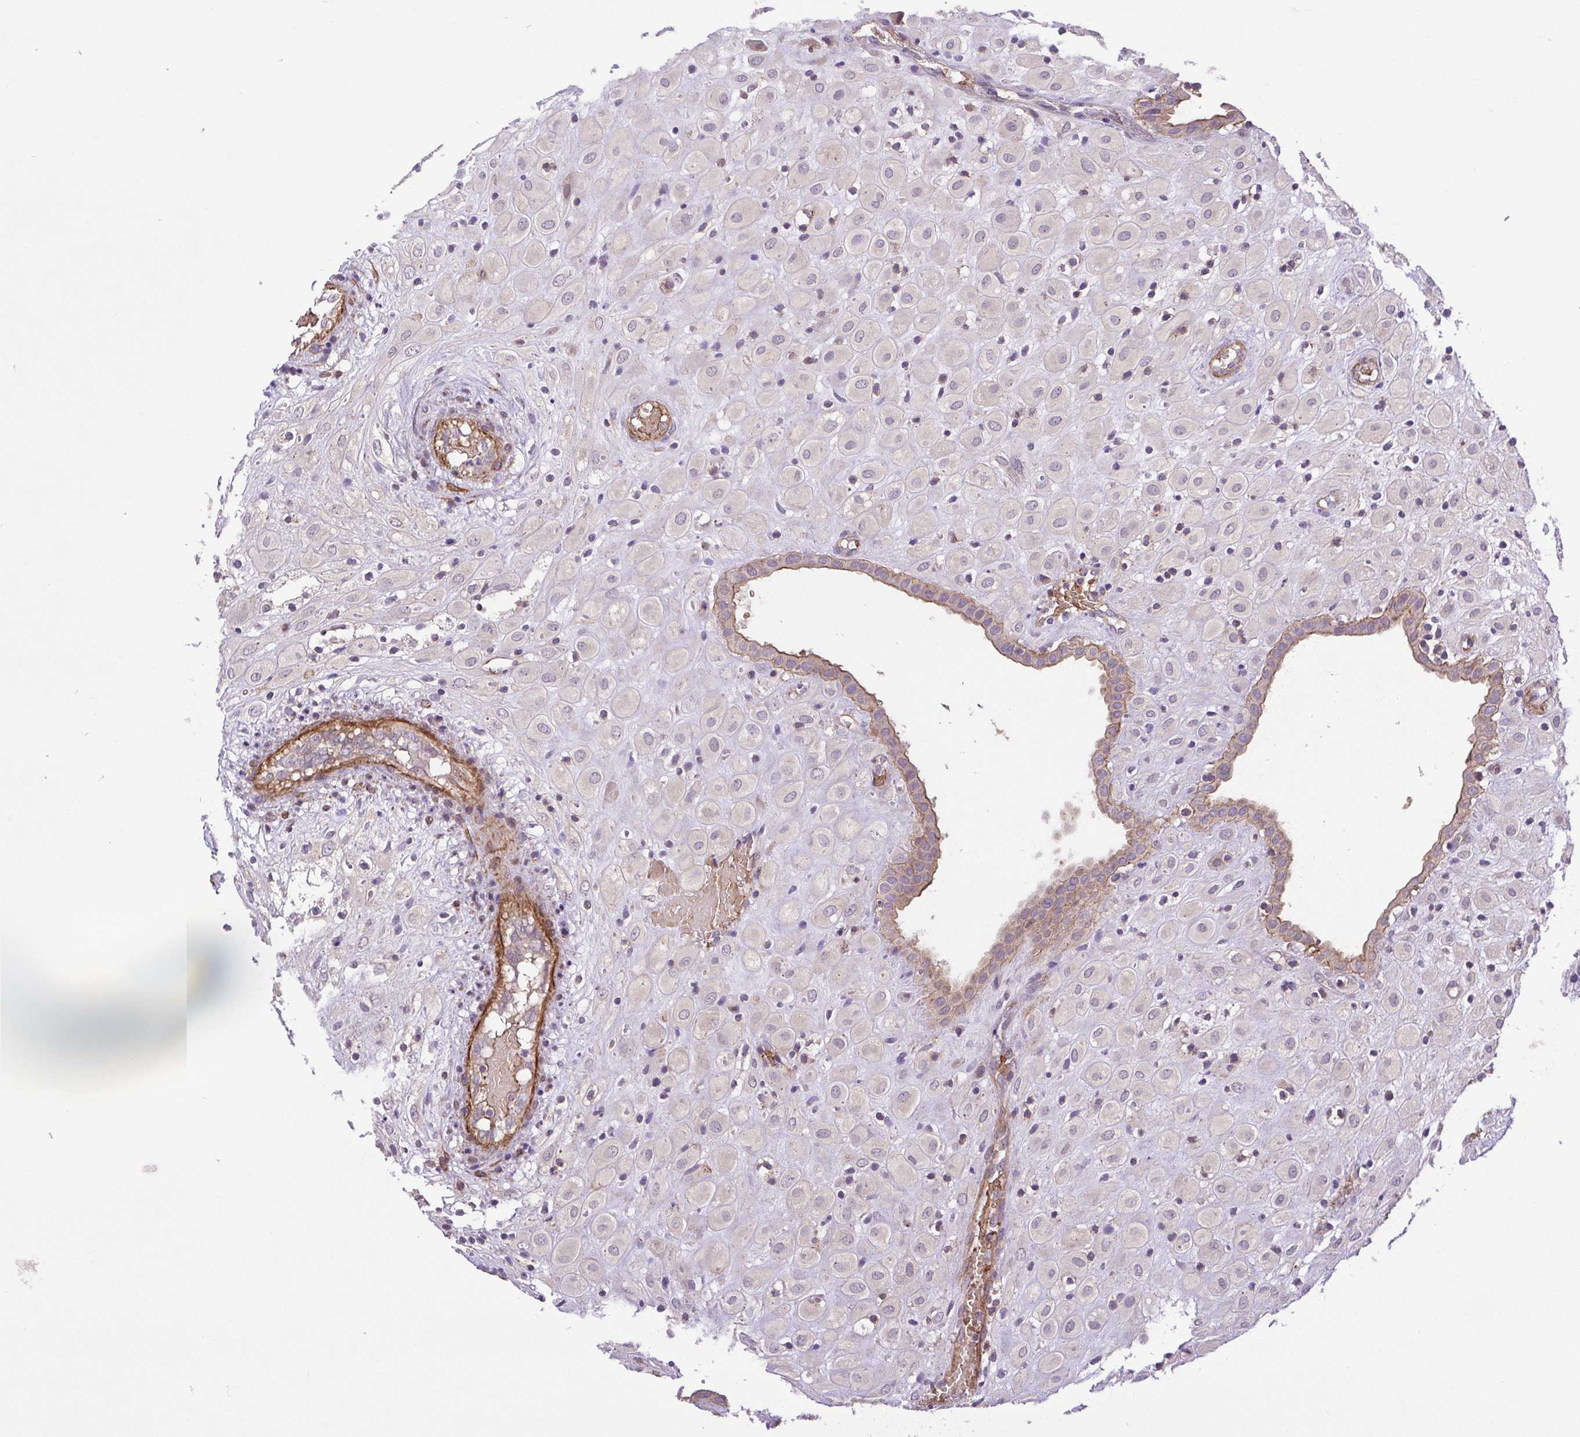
{"staining": {"intensity": "weak", "quantity": "25%-75%", "location": "cytoplasmic/membranous"}, "tissue": "placenta", "cell_type": "Decidual cells", "image_type": "normal", "snomed": [{"axis": "morphology", "description": "Normal tissue, NOS"}, {"axis": "topography", "description": "Placenta"}], "caption": "Protein staining of benign placenta reveals weak cytoplasmic/membranous positivity in about 25%-75% of decidual cells.", "gene": "IDE", "patient": {"sex": "female", "age": 24}}